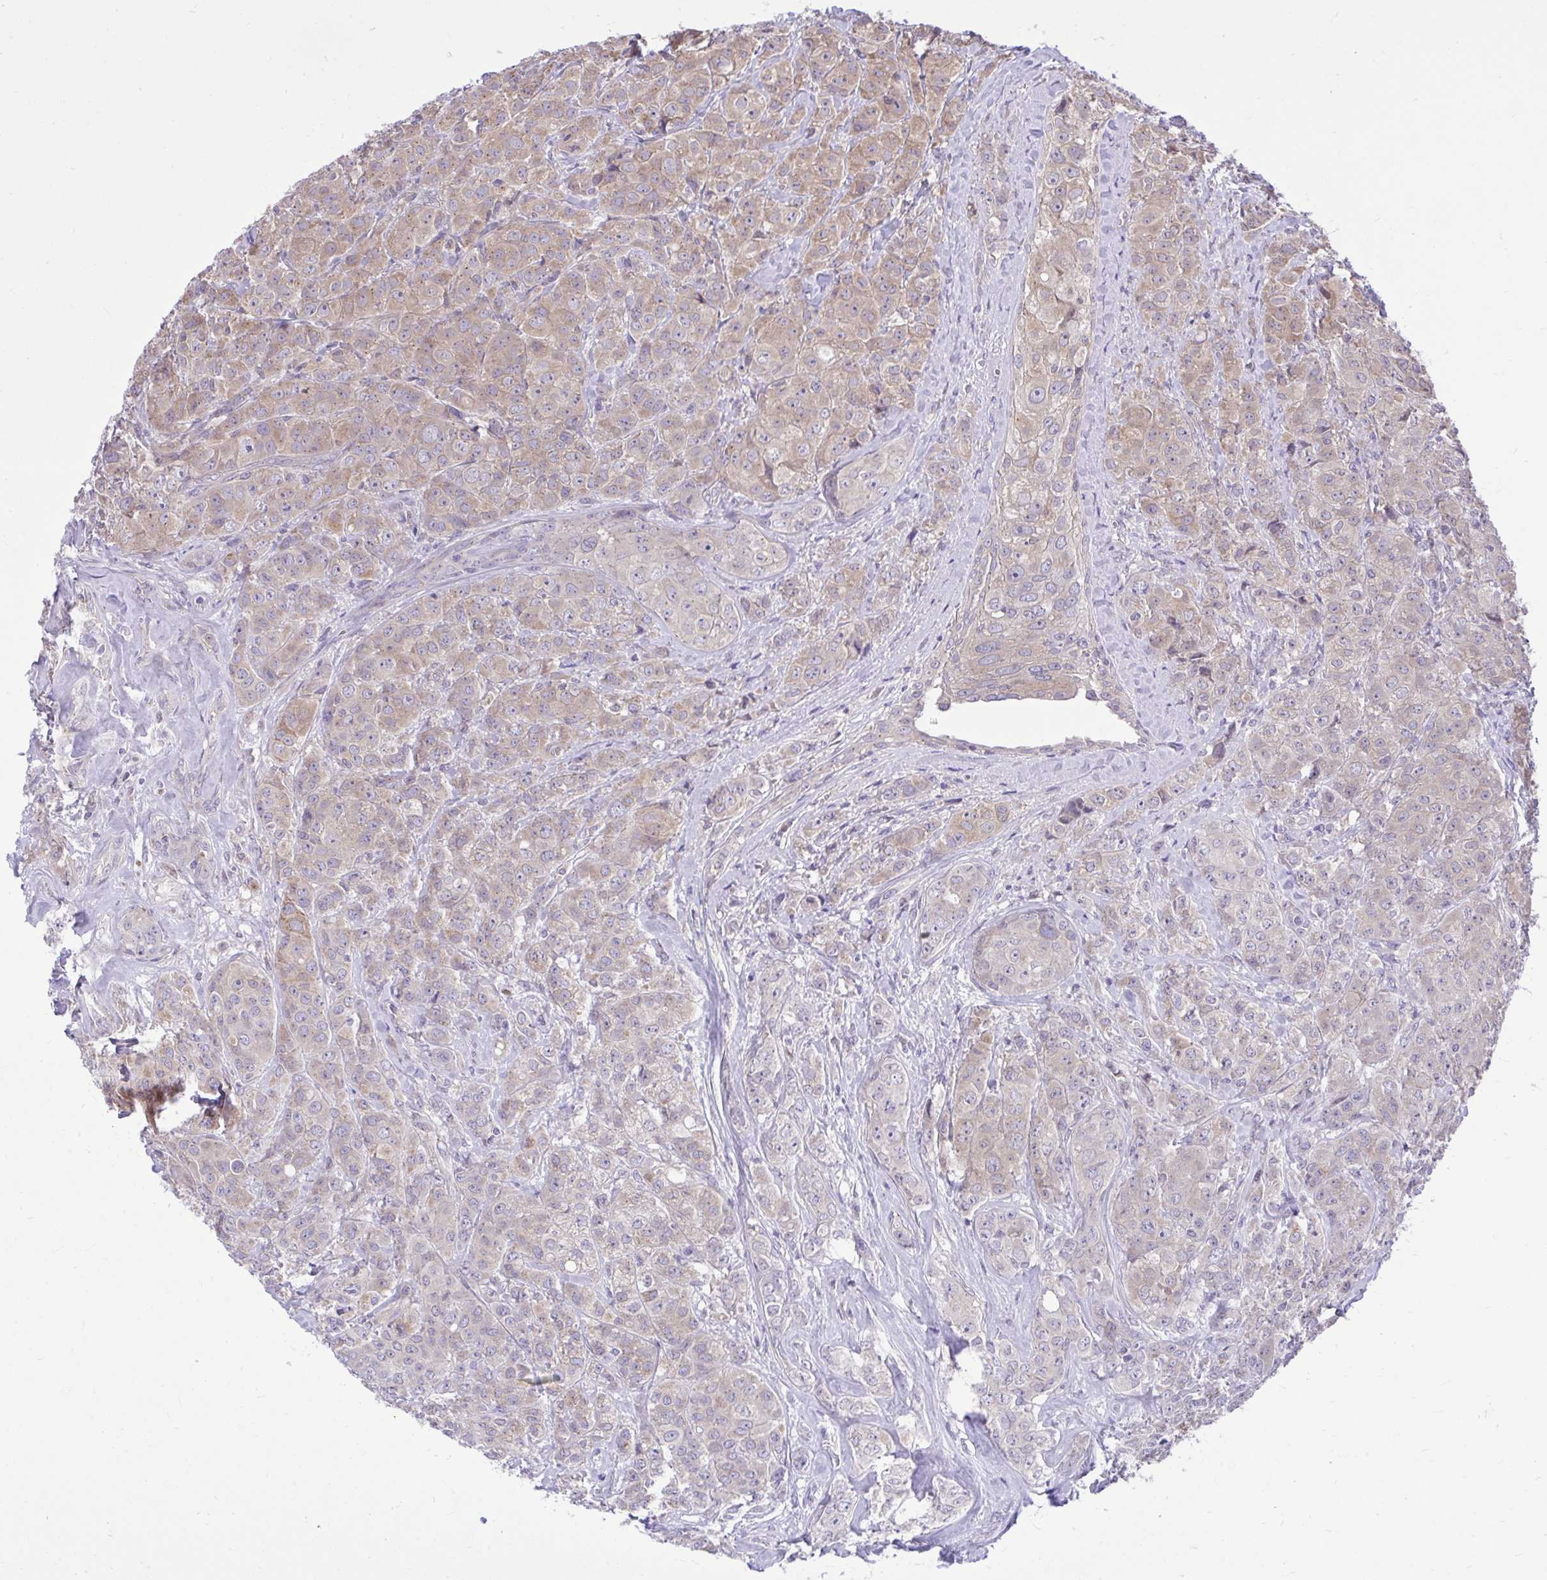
{"staining": {"intensity": "weak", "quantity": "<25%", "location": "cytoplasmic/membranous"}, "tissue": "breast cancer", "cell_type": "Tumor cells", "image_type": "cancer", "snomed": [{"axis": "morphology", "description": "Normal tissue, NOS"}, {"axis": "morphology", "description": "Duct carcinoma"}, {"axis": "topography", "description": "Breast"}], "caption": "The histopathology image reveals no staining of tumor cells in breast intraductal carcinoma.", "gene": "CEACAM18", "patient": {"sex": "female", "age": 43}}